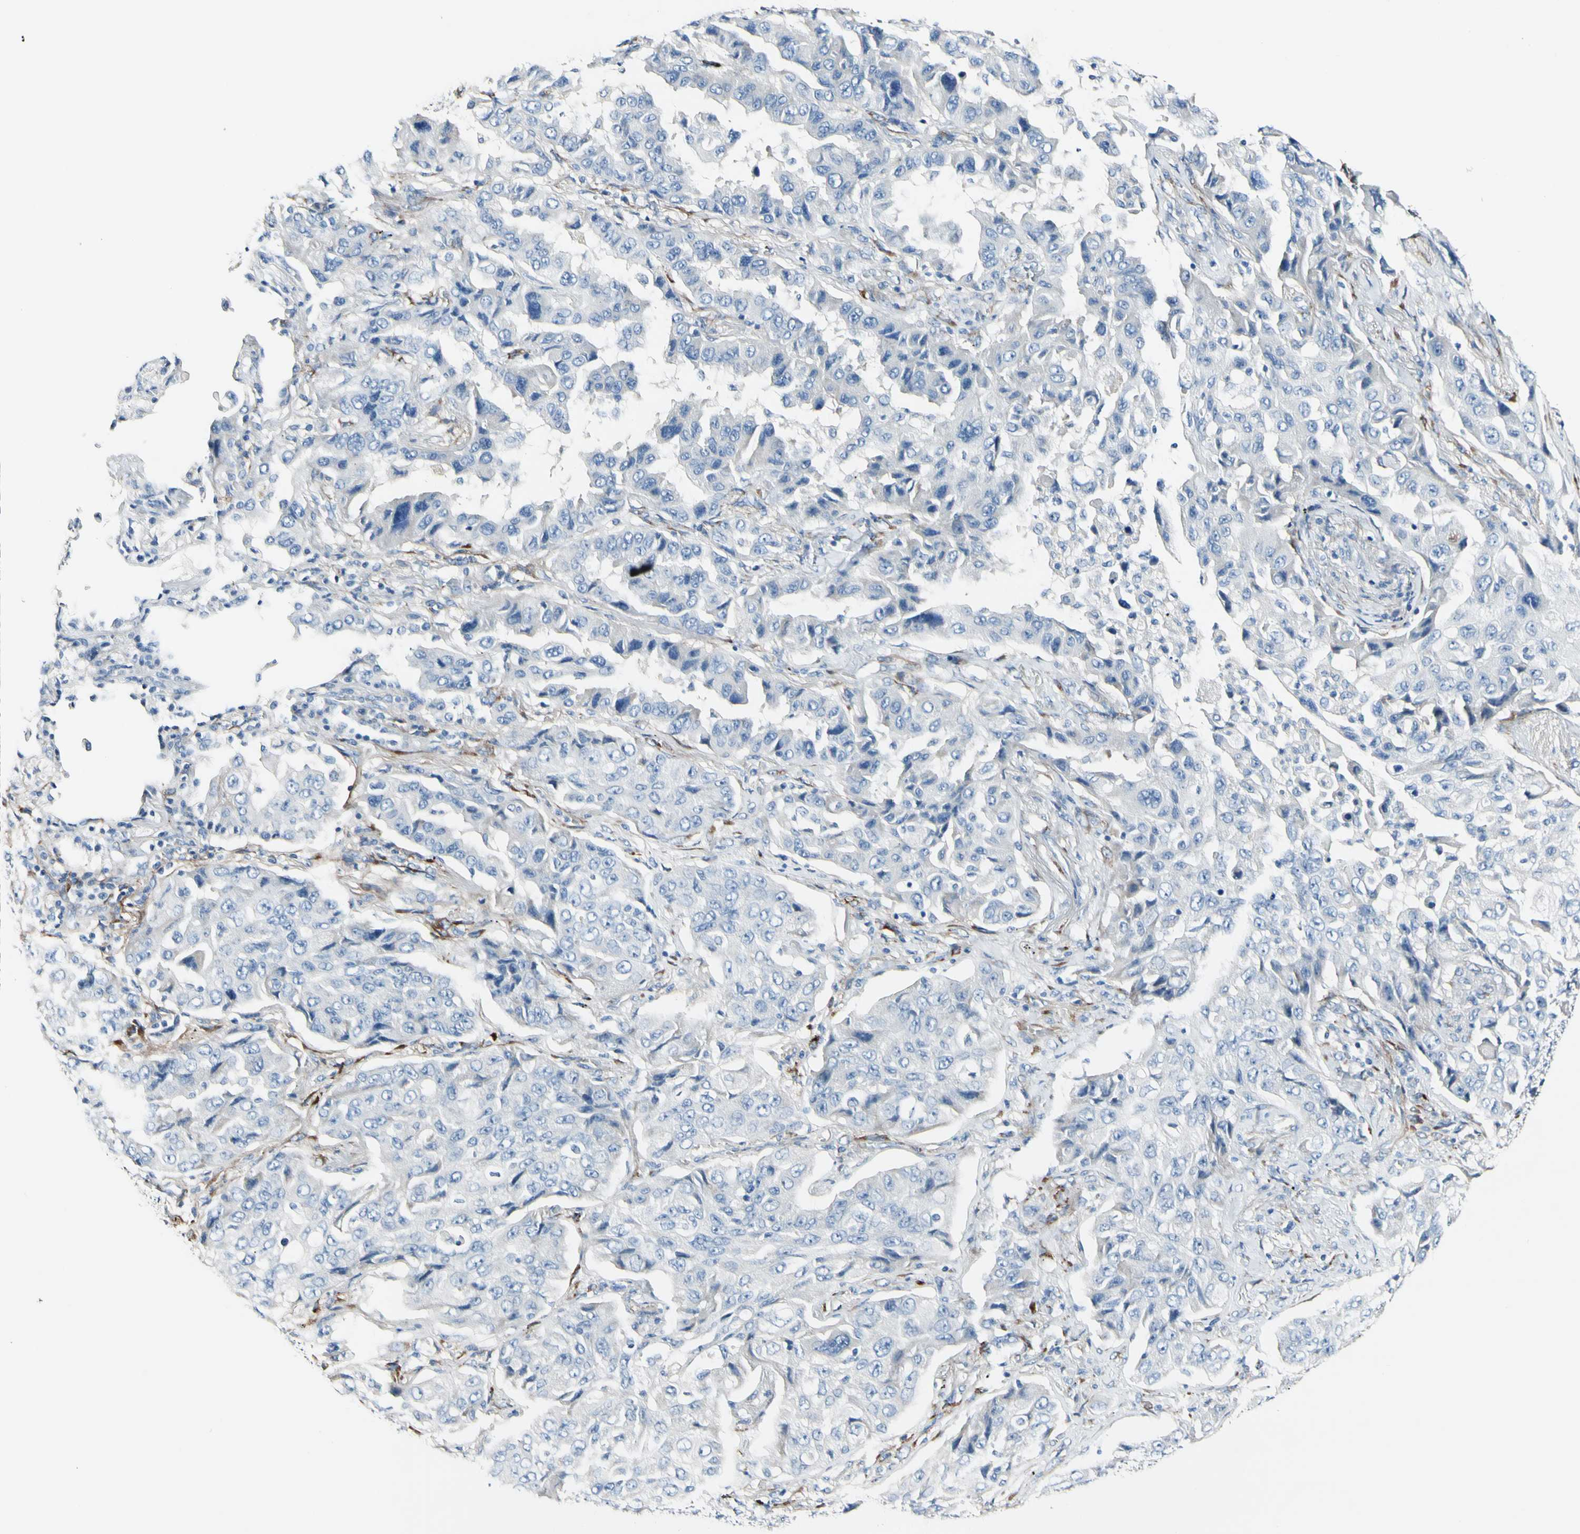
{"staining": {"intensity": "negative", "quantity": "none", "location": "none"}, "tissue": "lung cancer", "cell_type": "Tumor cells", "image_type": "cancer", "snomed": [{"axis": "morphology", "description": "Adenocarcinoma, NOS"}, {"axis": "topography", "description": "Lung"}], "caption": "Tumor cells are negative for brown protein staining in adenocarcinoma (lung). (Brightfield microscopy of DAB IHC at high magnification).", "gene": "COL6A3", "patient": {"sex": "female", "age": 65}}